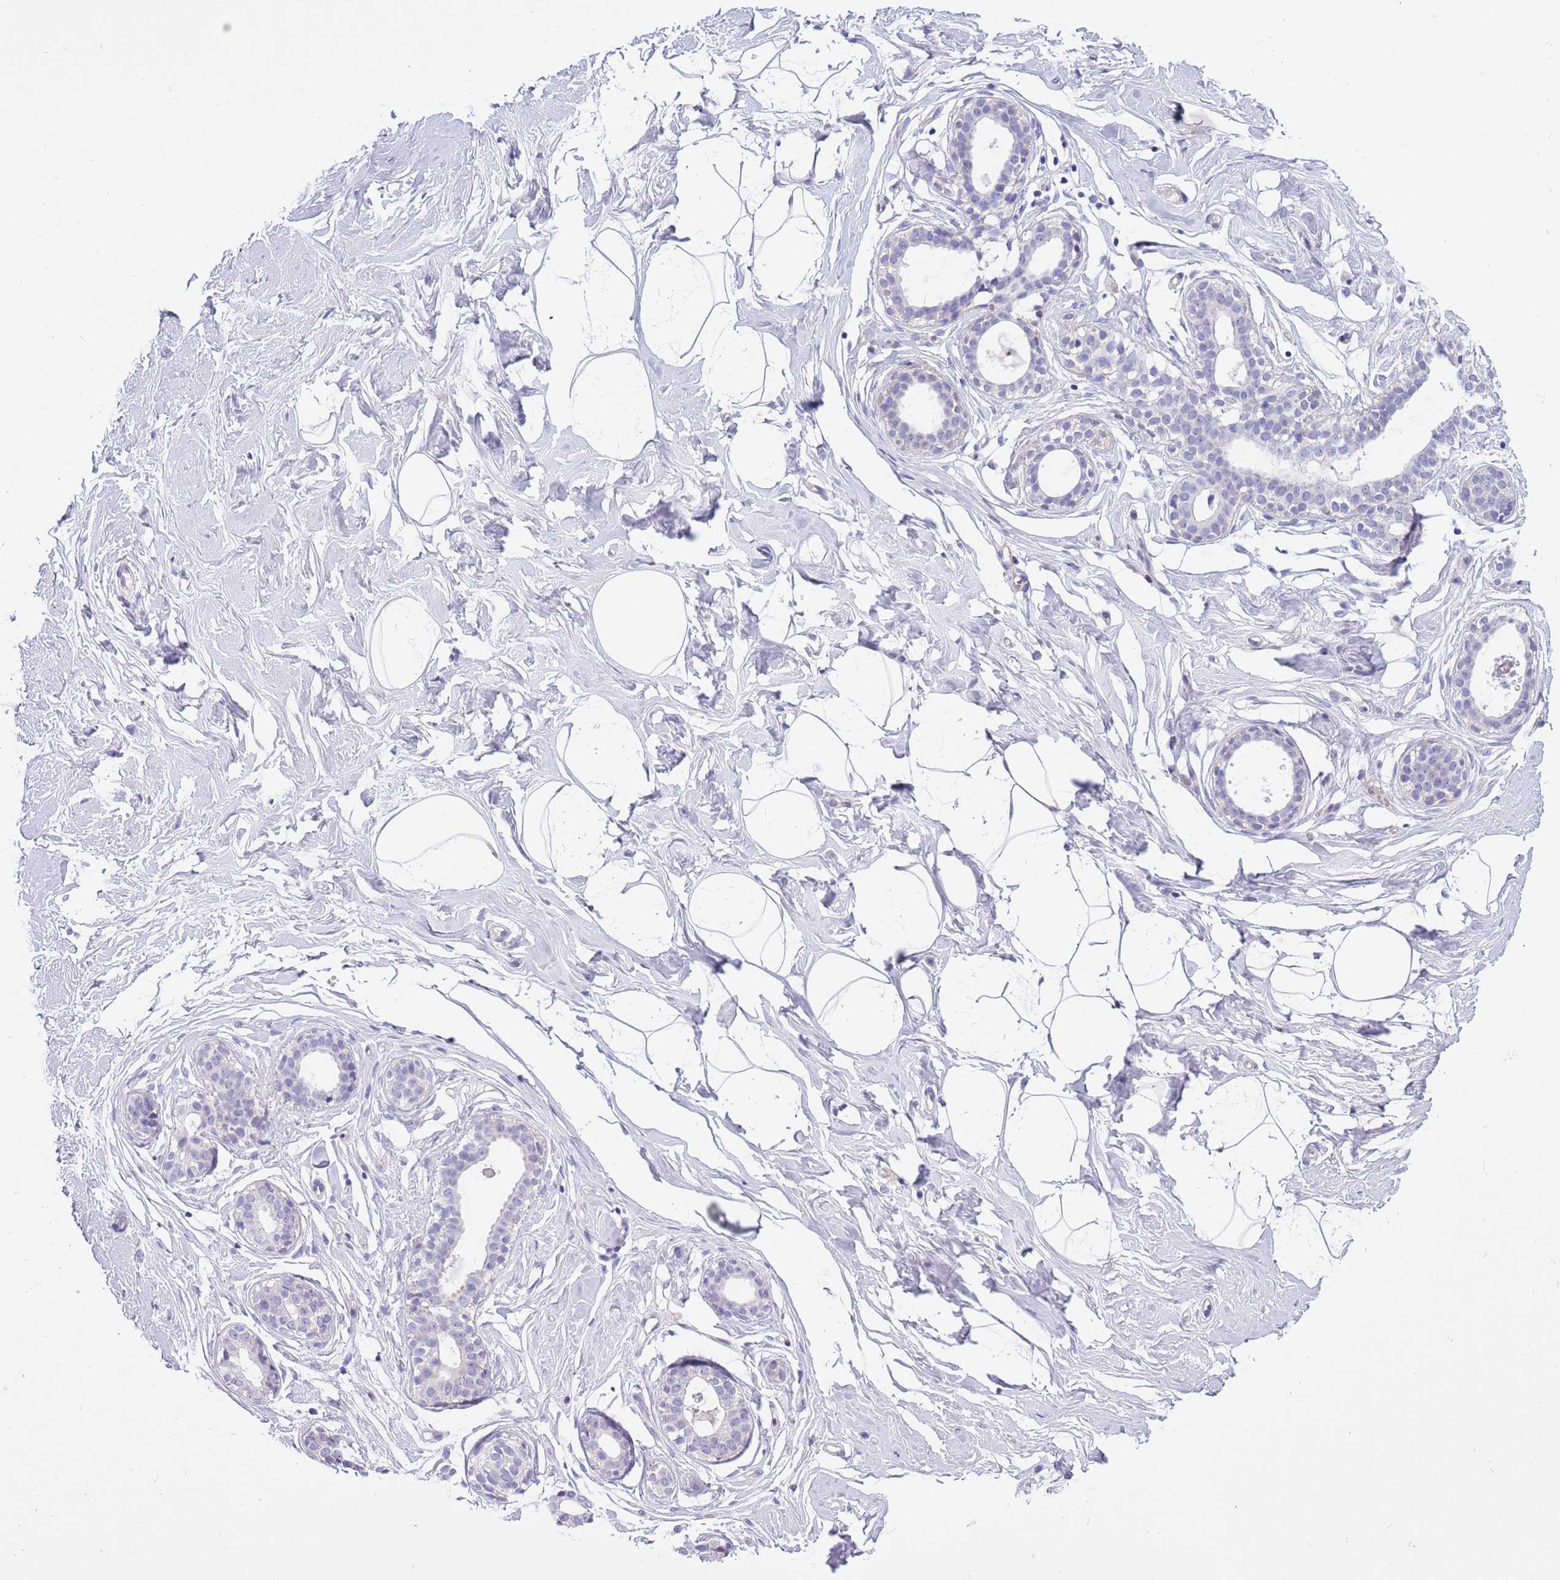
{"staining": {"intensity": "negative", "quantity": "none", "location": "none"}, "tissue": "breast", "cell_type": "Adipocytes", "image_type": "normal", "snomed": [{"axis": "morphology", "description": "Normal tissue, NOS"}, {"axis": "morphology", "description": "Adenoma, NOS"}, {"axis": "topography", "description": "Breast"}], "caption": "Adipocytes show no significant protein expression in benign breast. (IHC, brightfield microscopy, high magnification).", "gene": "NET1", "patient": {"sex": "female", "age": 23}}